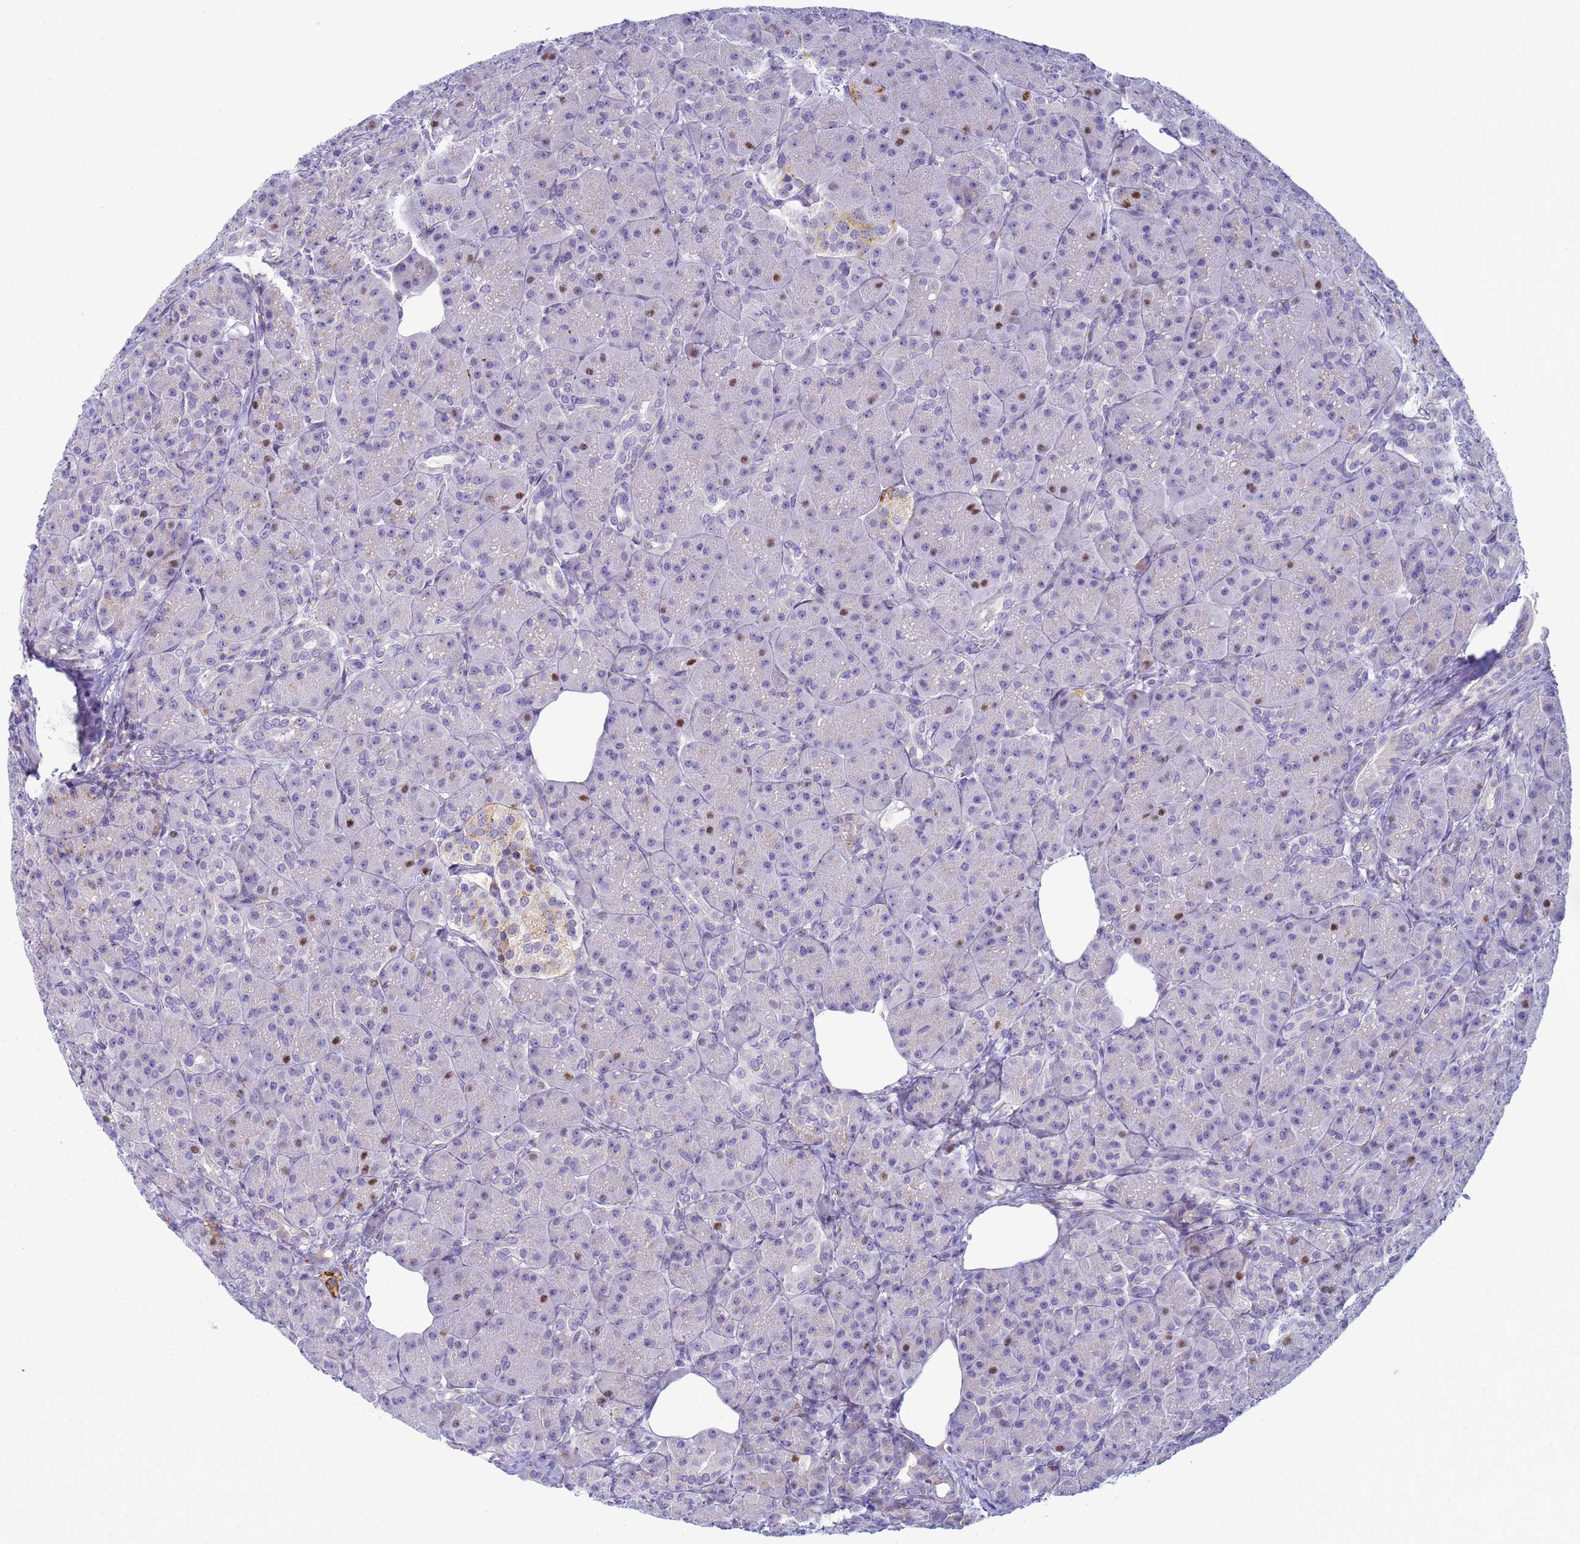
{"staining": {"intensity": "moderate", "quantity": "25%-75%", "location": "cytoplasmic/membranous,nuclear"}, "tissue": "pancreas", "cell_type": "Exocrine glandular cells", "image_type": "normal", "snomed": [{"axis": "morphology", "description": "Normal tissue, NOS"}, {"axis": "topography", "description": "Pancreas"}], "caption": "Immunohistochemistry histopathology image of benign human pancreas stained for a protein (brown), which demonstrates medium levels of moderate cytoplasmic/membranous,nuclear staining in about 25%-75% of exocrine glandular cells.", "gene": "CR1", "patient": {"sex": "male", "age": 63}}